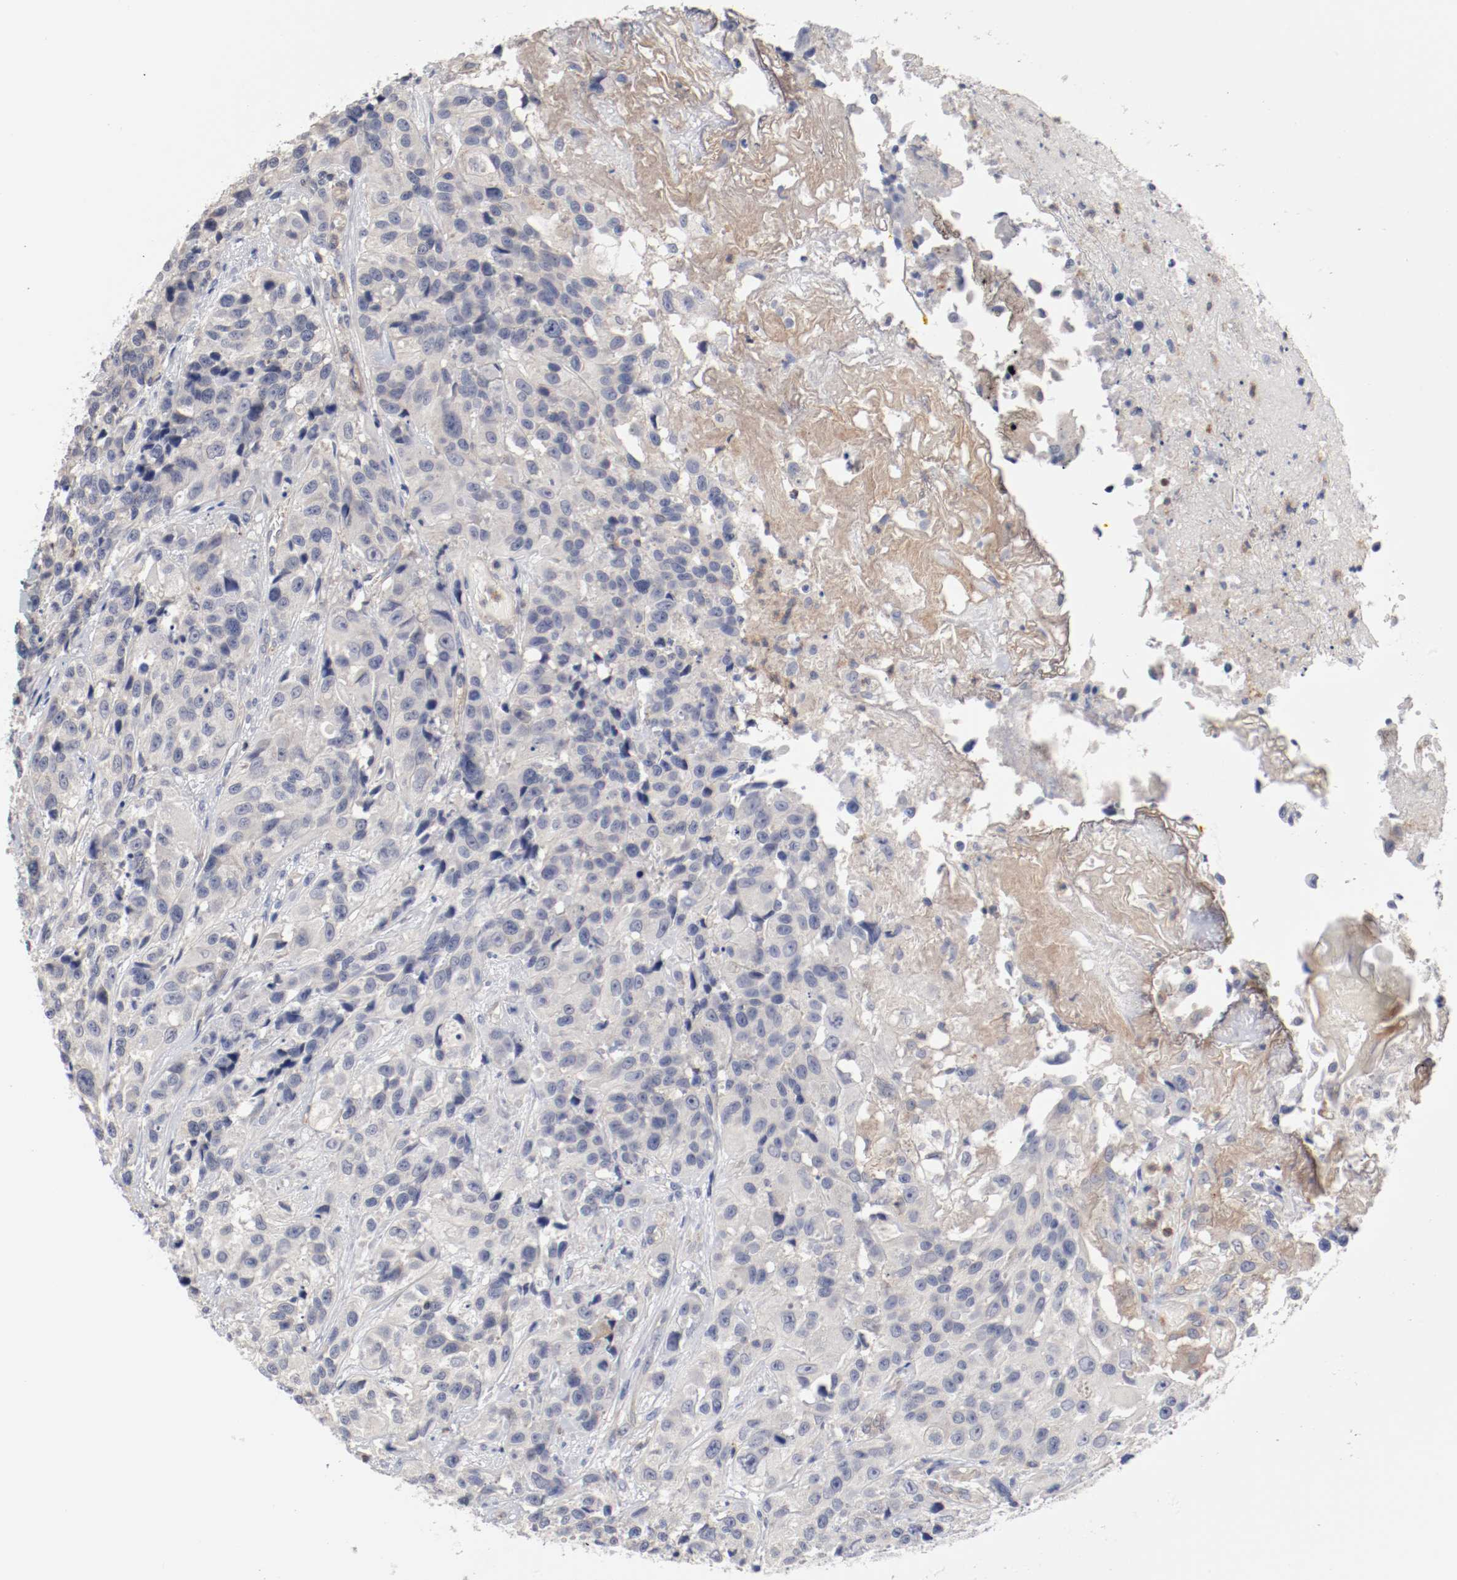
{"staining": {"intensity": "negative", "quantity": "none", "location": "none"}, "tissue": "urothelial cancer", "cell_type": "Tumor cells", "image_type": "cancer", "snomed": [{"axis": "morphology", "description": "Urothelial carcinoma, High grade"}, {"axis": "topography", "description": "Urinary bladder"}], "caption": "Tumor cells show no significant expression in urothelial cancer. (Immunohistochemistry, brightfield microscopy, high magnification).", "gene": "CBL", "patient": {"sex": "female", "age": 81}}